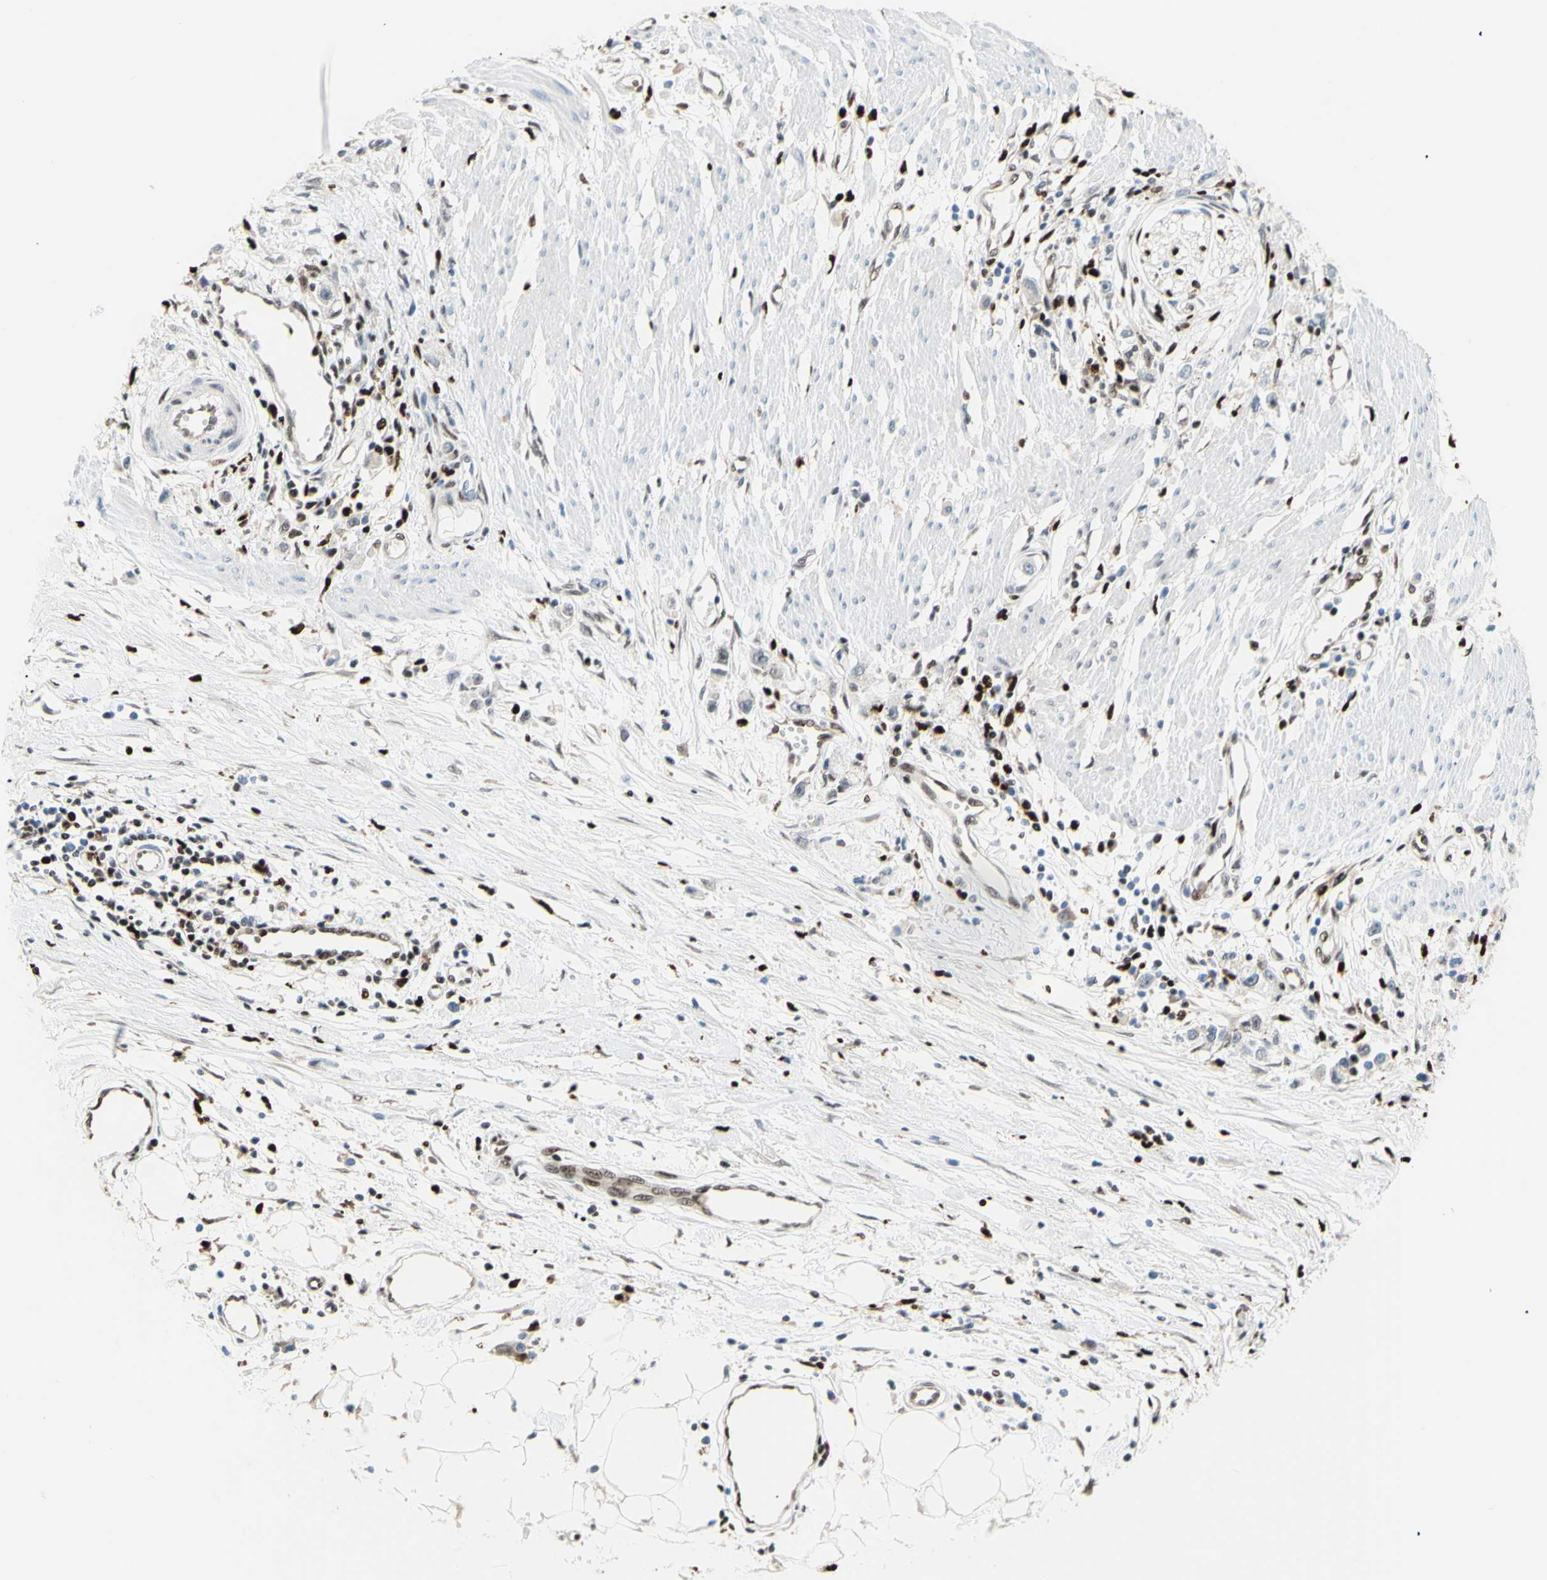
{"staining": {"intensity": "negative", "quantity": "none", "location": "none"}, "tissue": "stomach cancer", "cell_type": "Tumor cells", "image_type": "cancer", "snomed": [{"axis": "morphology", "description": "Adenocarcinoma, NOS"}, {"axis": "topography", "description": "Stomach"}], "caption": "Micrograph shows no significant protein positivity in tumor cells of stomach cancer (adenocarcinoma).", "gene": "EED", "patient": {"sex": "female", "age": 59}}